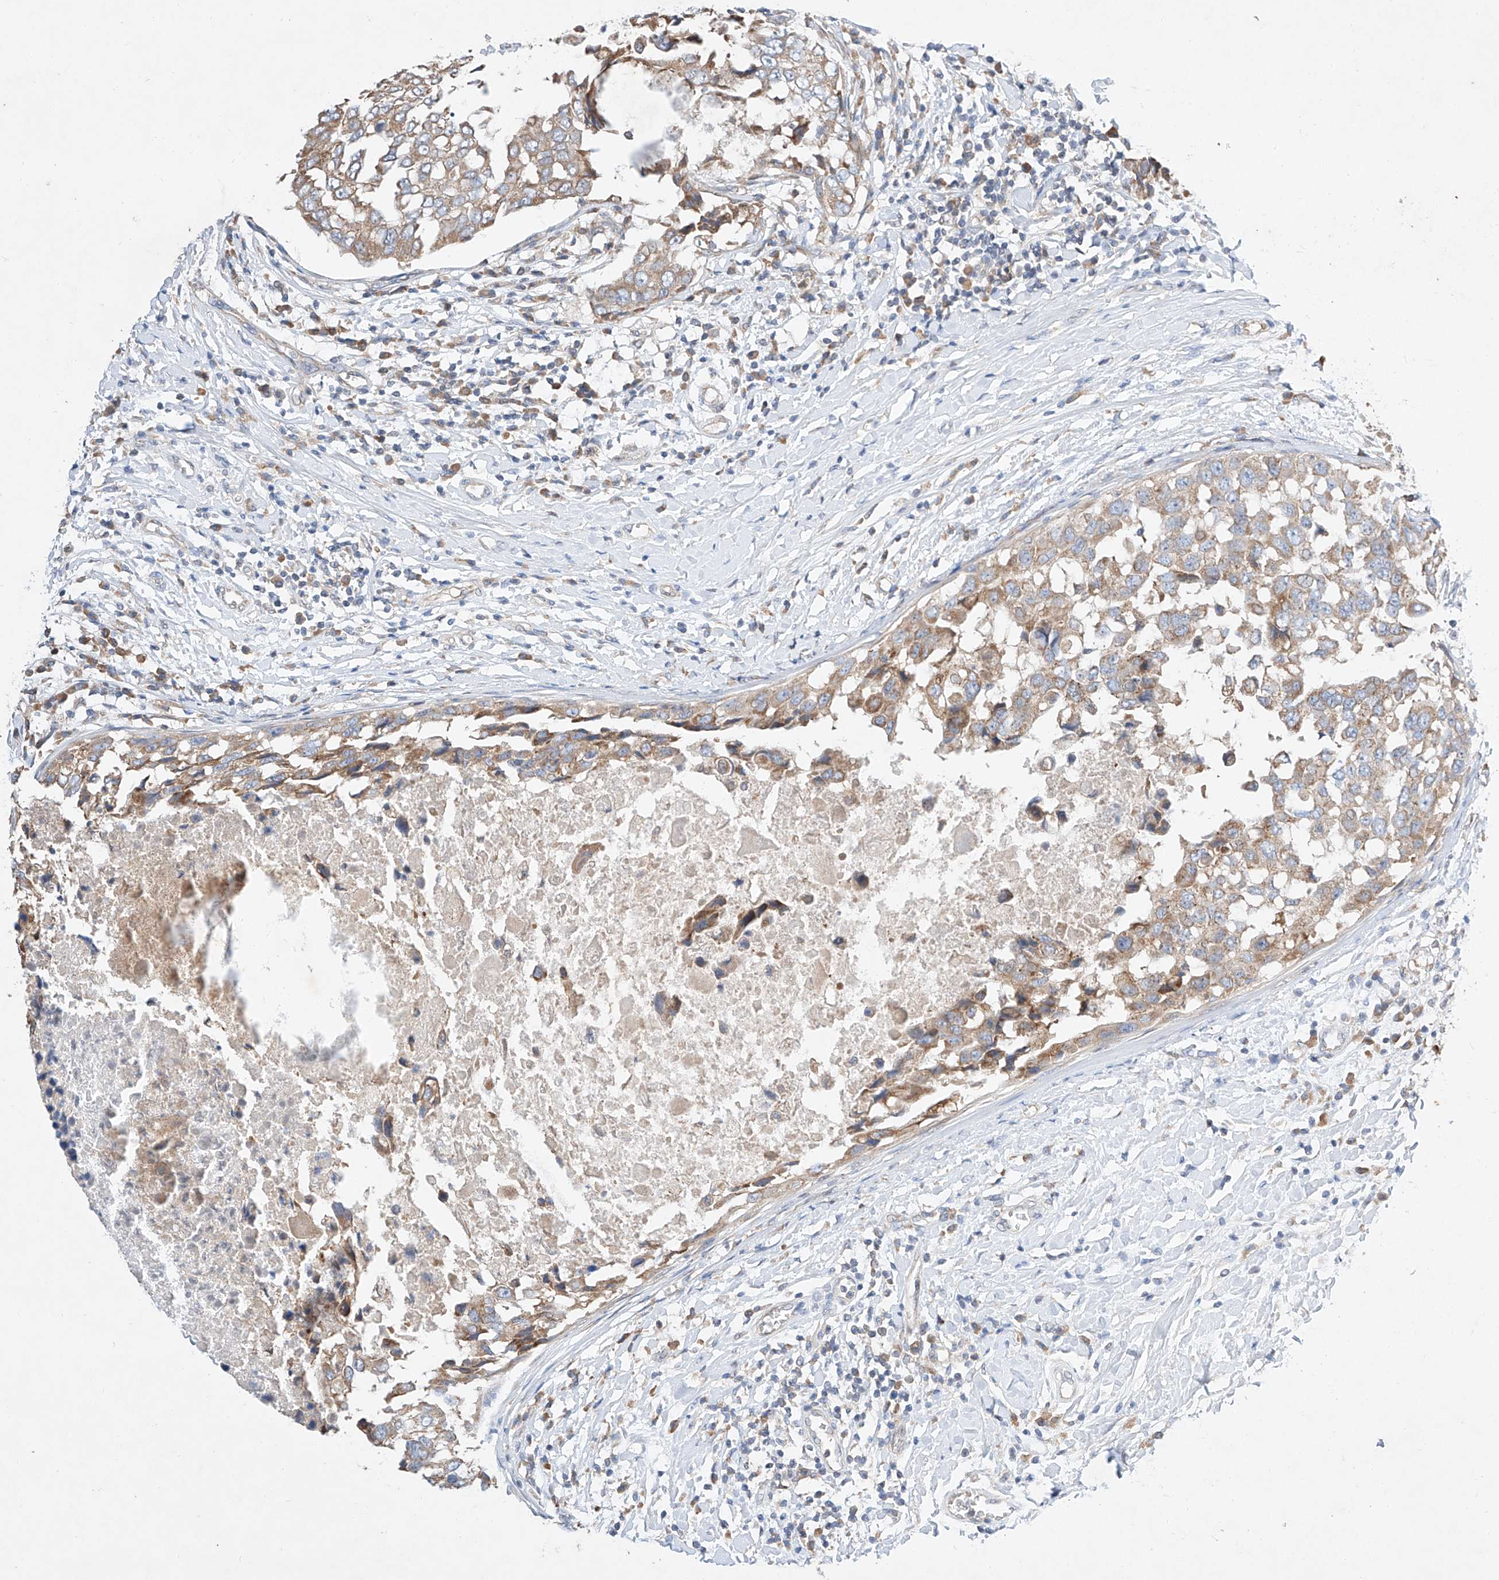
{"staining": {"intensity": "moderate", "quantity": ">75%", "location": "cytoplasmic/membranous"}, "tissue": "breast cancer", "cell_type": "Tumor cells", "image_type": "cancer", "snomed": [{"axis": "morphology", "description": "Duct carcinoma"}, {"axis": "topography", "description": "Breast"}], "caption": "Approximately >75% of tumor cells in breast cancer show moderate cytoplasmic/membranous protein expression as visualized by brown immunohistochemical staining.", "gene": "C6orf118", "patient": {"sex": "female", "age": 27}}